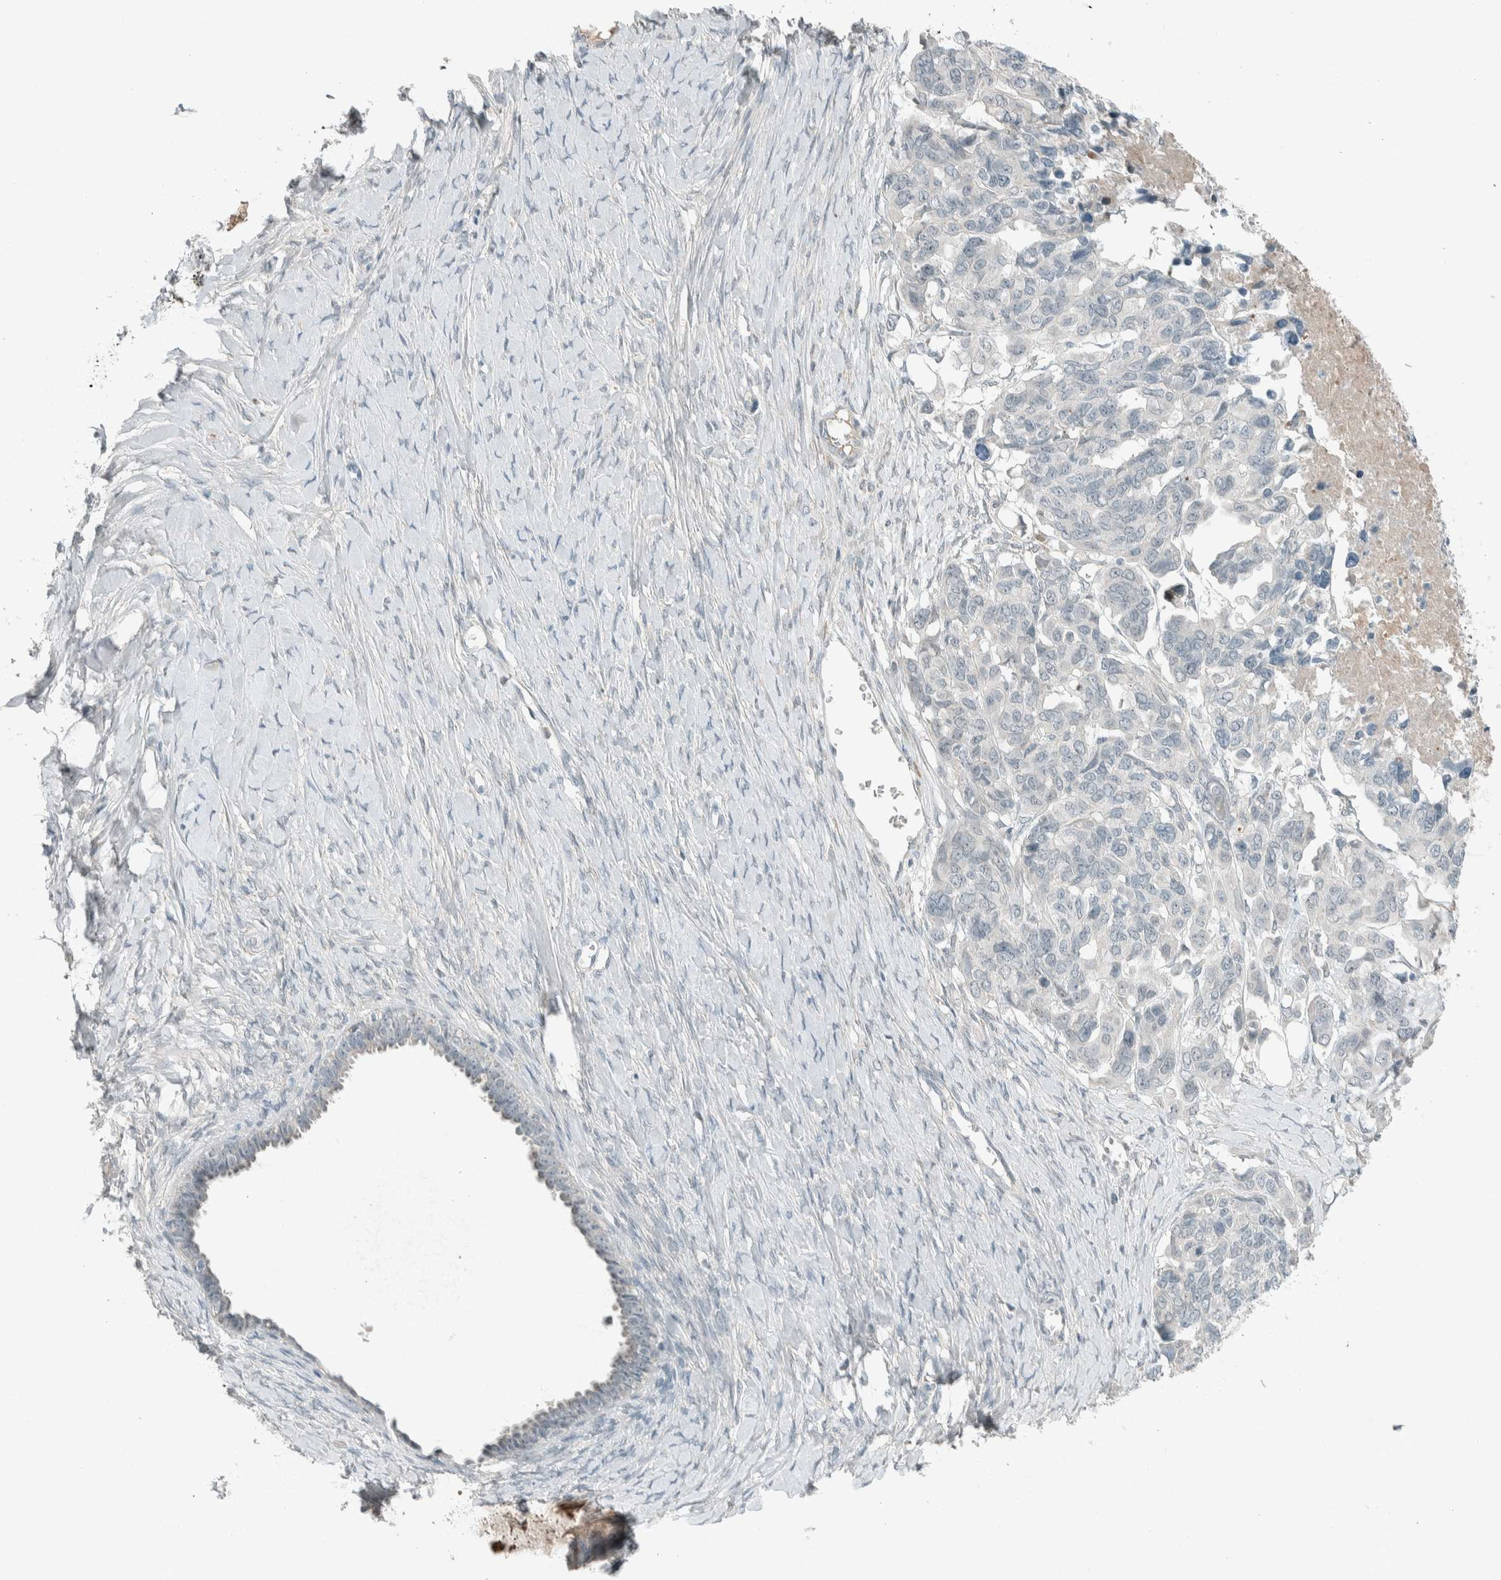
{"staining": {"intensity": "negative", "quantity": "none", "location": "none"}, "tissue": "ovarian cancer", "cell_type": "Tumor cells", "image_type": "cancer", "snomed": [{"axis": "morphology", "description": "Cystadenocarcinoma, serous, NOS"}, {"axis": "topography", "description": "Ovary"}], "caption": "Ovarian serous cystadenocarcinoma stained for a protein using IHC displays no positivity tumor cells.", "gene": "CERCAM", "patient": {"sex": "female", "age": 79}}